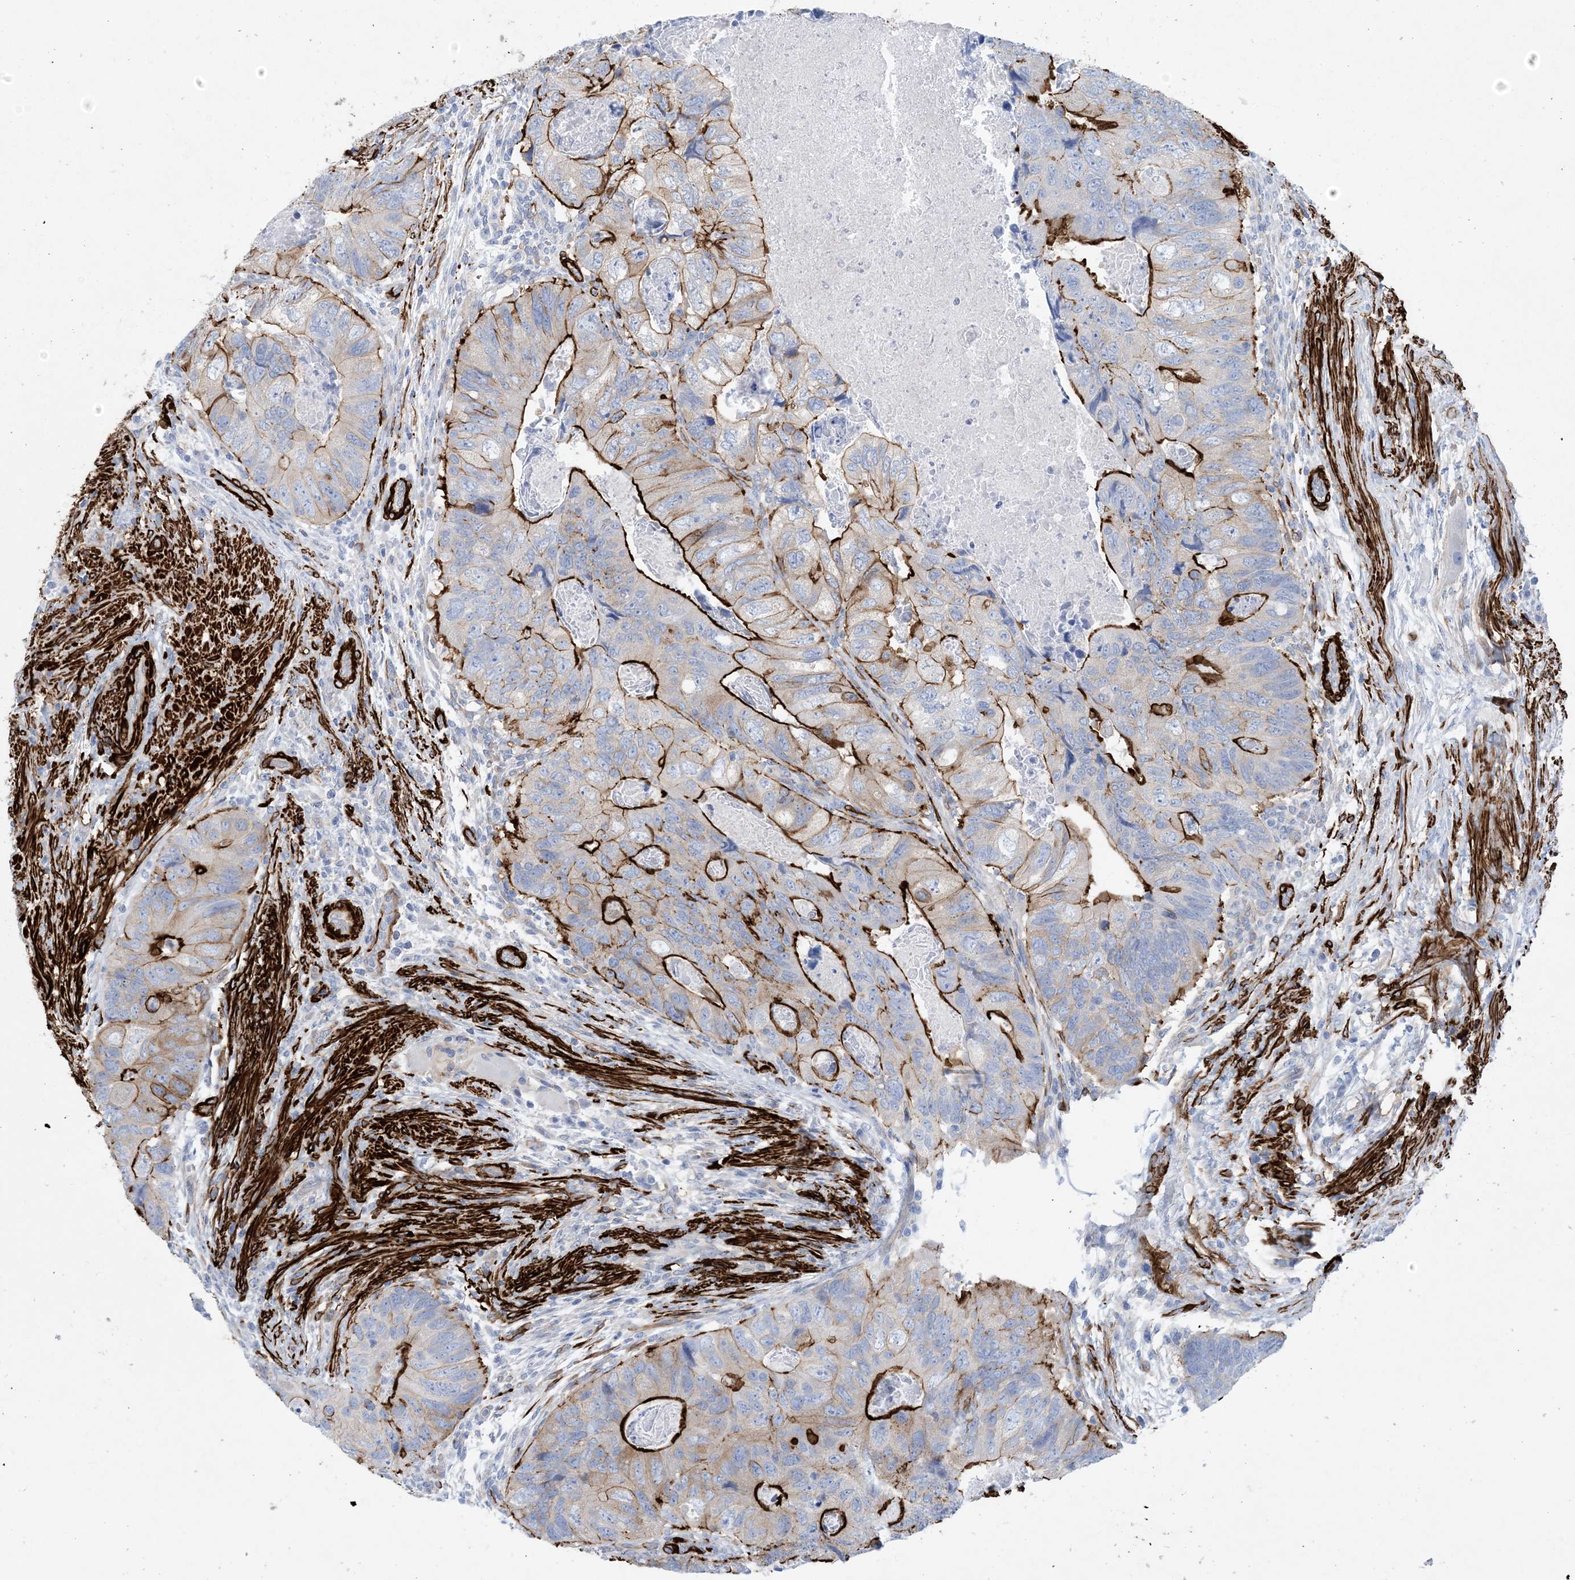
{"staining": {"intensity": "strong", "quantity": "25%-75%", "location": "cytoplasmic/membranous"}, "tissue": "colorectal cancer", "cell_type": "Tumor cells", "image_type": "cancer", "snomed": [{"axis": "morphology", "description": "Adenocarcinoma, NOS"}, {"axis": "topography", "description": "Rectum"}], "caption": "Immunohistochemical staining of human colorectal cancer (adenocarcinoma) shows high levels of strong cytoplasmic/membranous protein staining in approximately 25%-75% of tumor cells.", "gene": "SHANK1", "patient": {"sex": "male", "age": 63}}